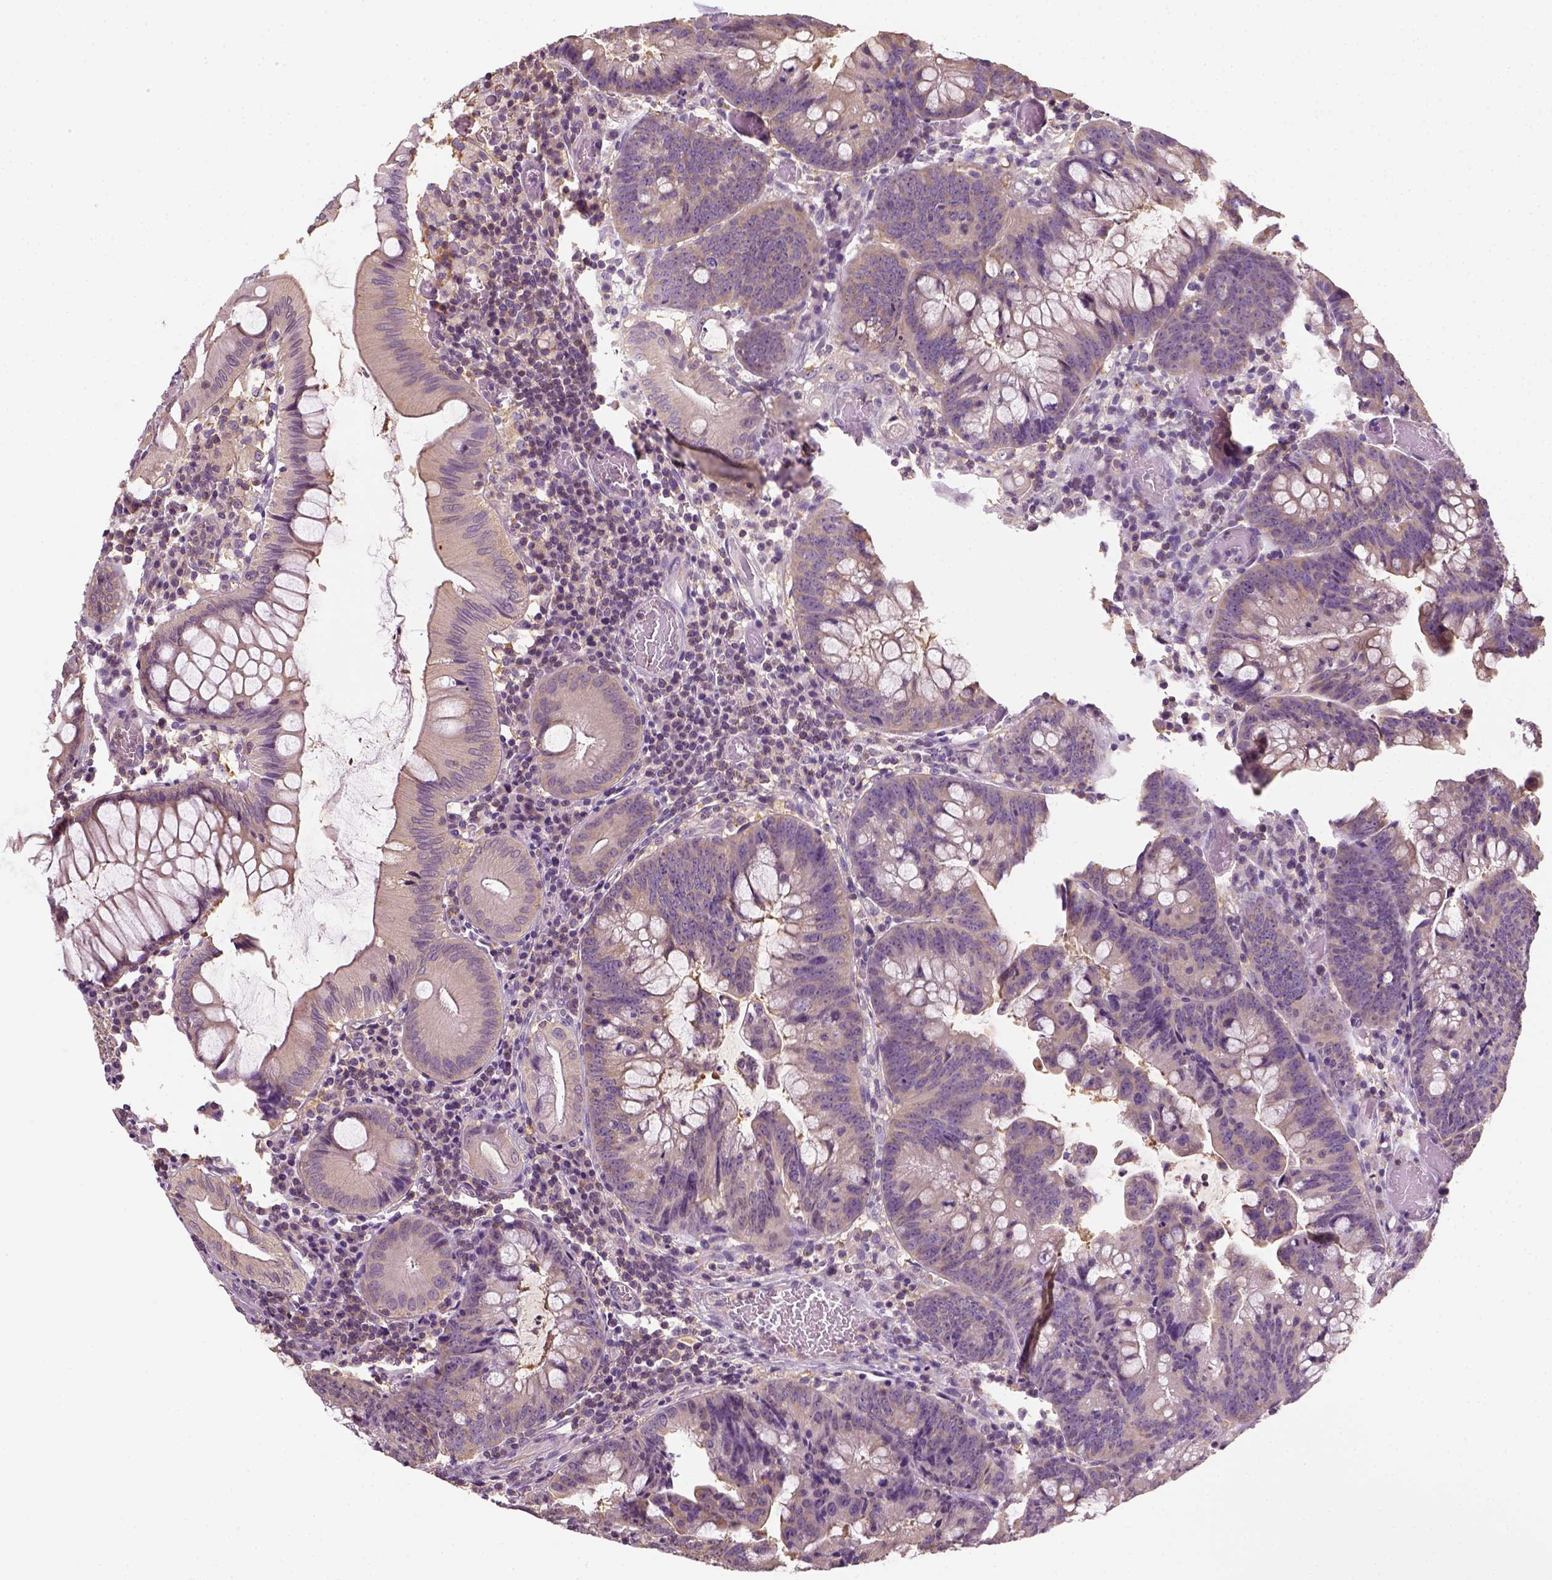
{"staining": {"intensity": "weak", "quantity": ">75%", "location": "cytoplasmic/membranous"}, "tissue": "colorectal cancer", "cell_type": "Tumor cells", "image_type": "cancer", "snomed": [{"axis": "morphology", "description": "Adenocarcinoma, NOS"}, {"axis": "topography", "description": "Colon"}], "caption": "Brown immunohistochemical staining in human colorectal adenocarcinoma reveals weak cytoplasmic/membranous expression in approximately >75% of tumor cells. (IHC, brightfield microscopy, high magnification).", "gene": "EPHB1", "patient": {"sex": "male", "age": 62}}